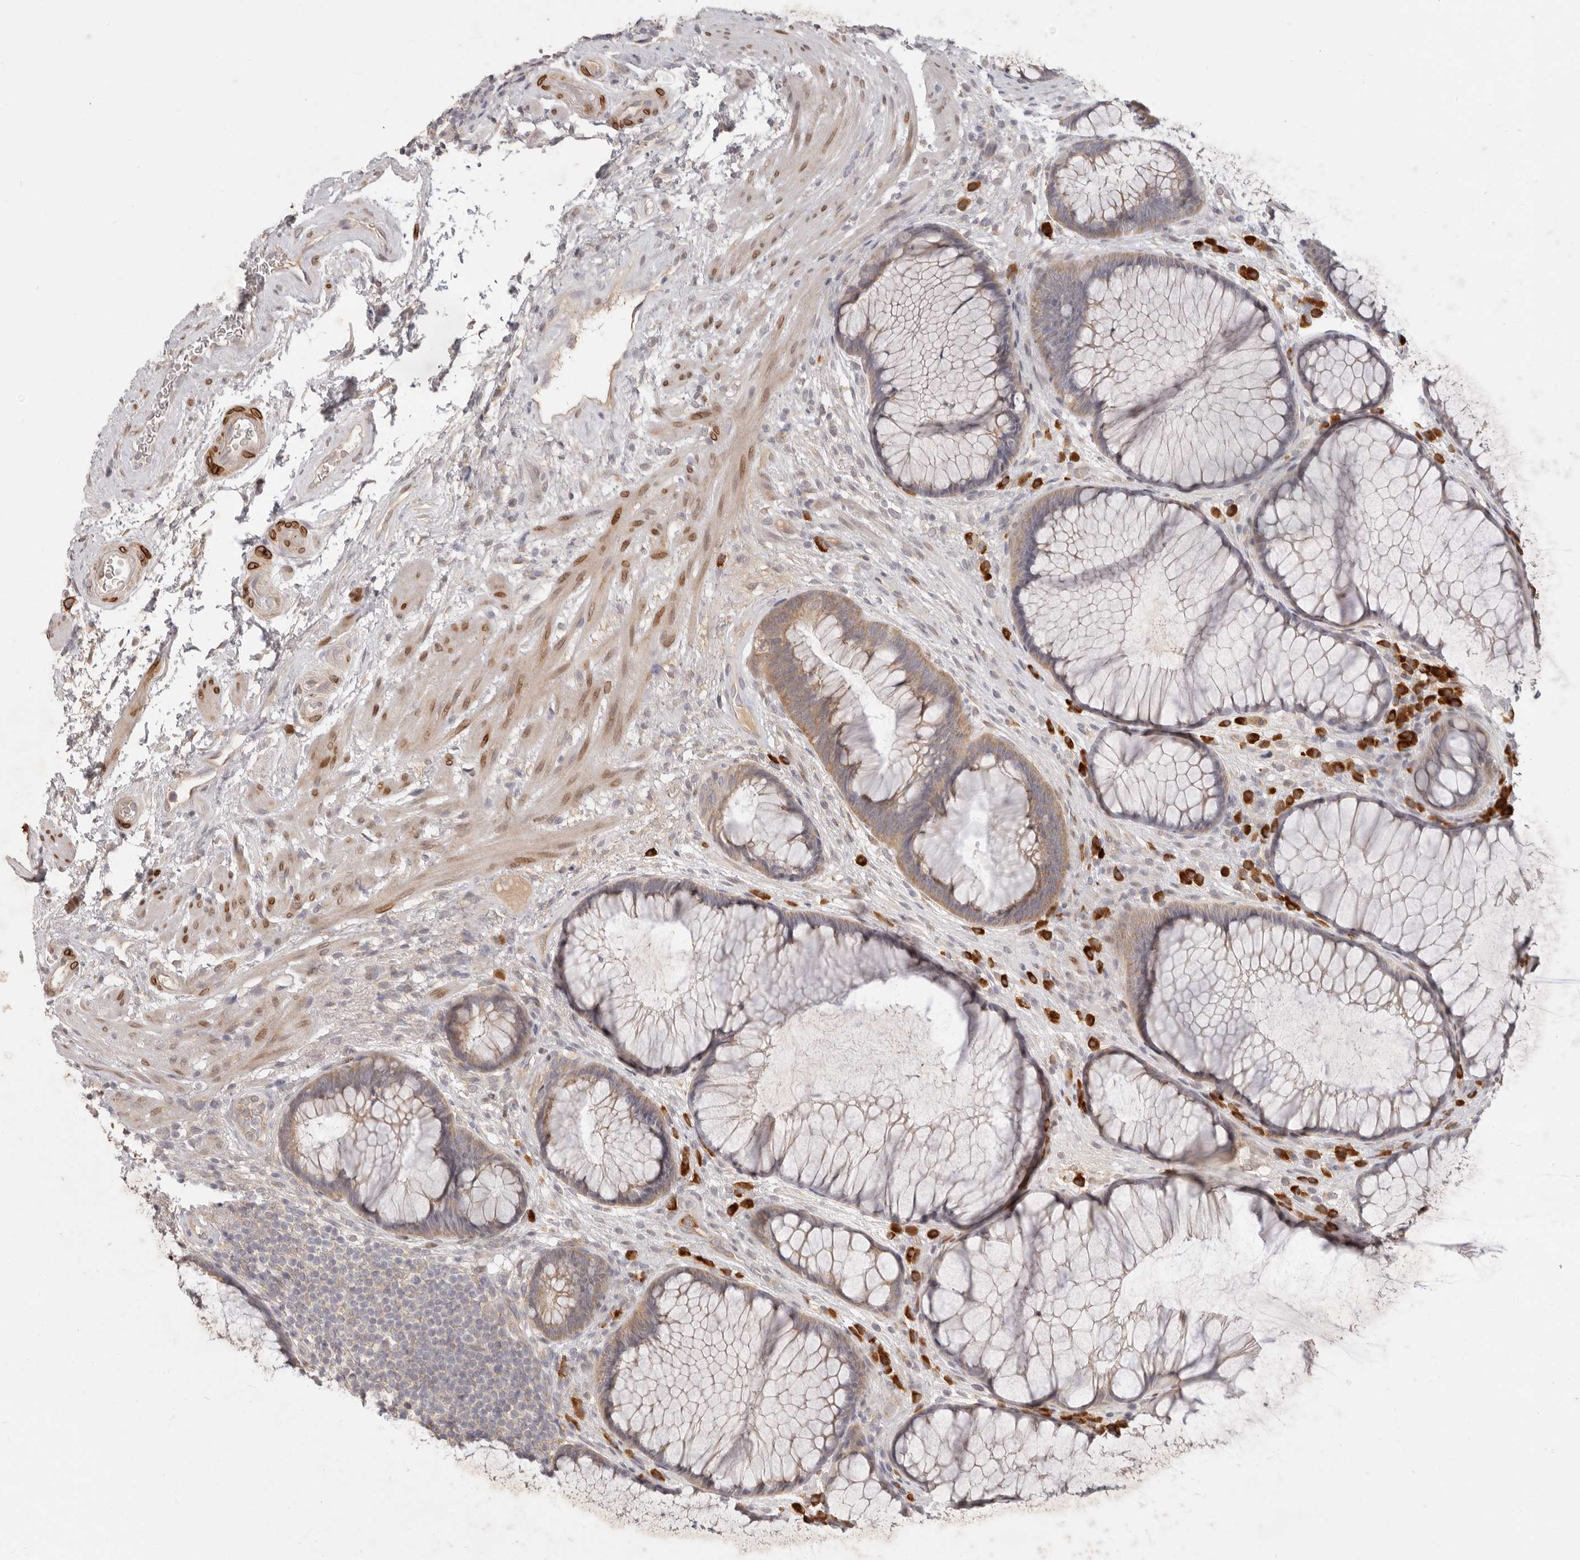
{"staining": {"intensity": "moderate", "quantity": "25%-75%", "location": "cytoplasmic/membranous"}, "tissue": "rectum", "cell_type": "Glandular cells", "image_type": "normal", "snomed": [{"axis": "morphology", "description": "Normal tissue, NOS"}, {"axis": "topography", "description": "Rectum"}], "caption": "Human rectum stained with a brown dye demonstrates moderate cytoplasmic/membranous positive staining in about 25%-75% of glandular cells.", "gene": "PABPC4", "patient": {"sex": "male", "age": 51}}